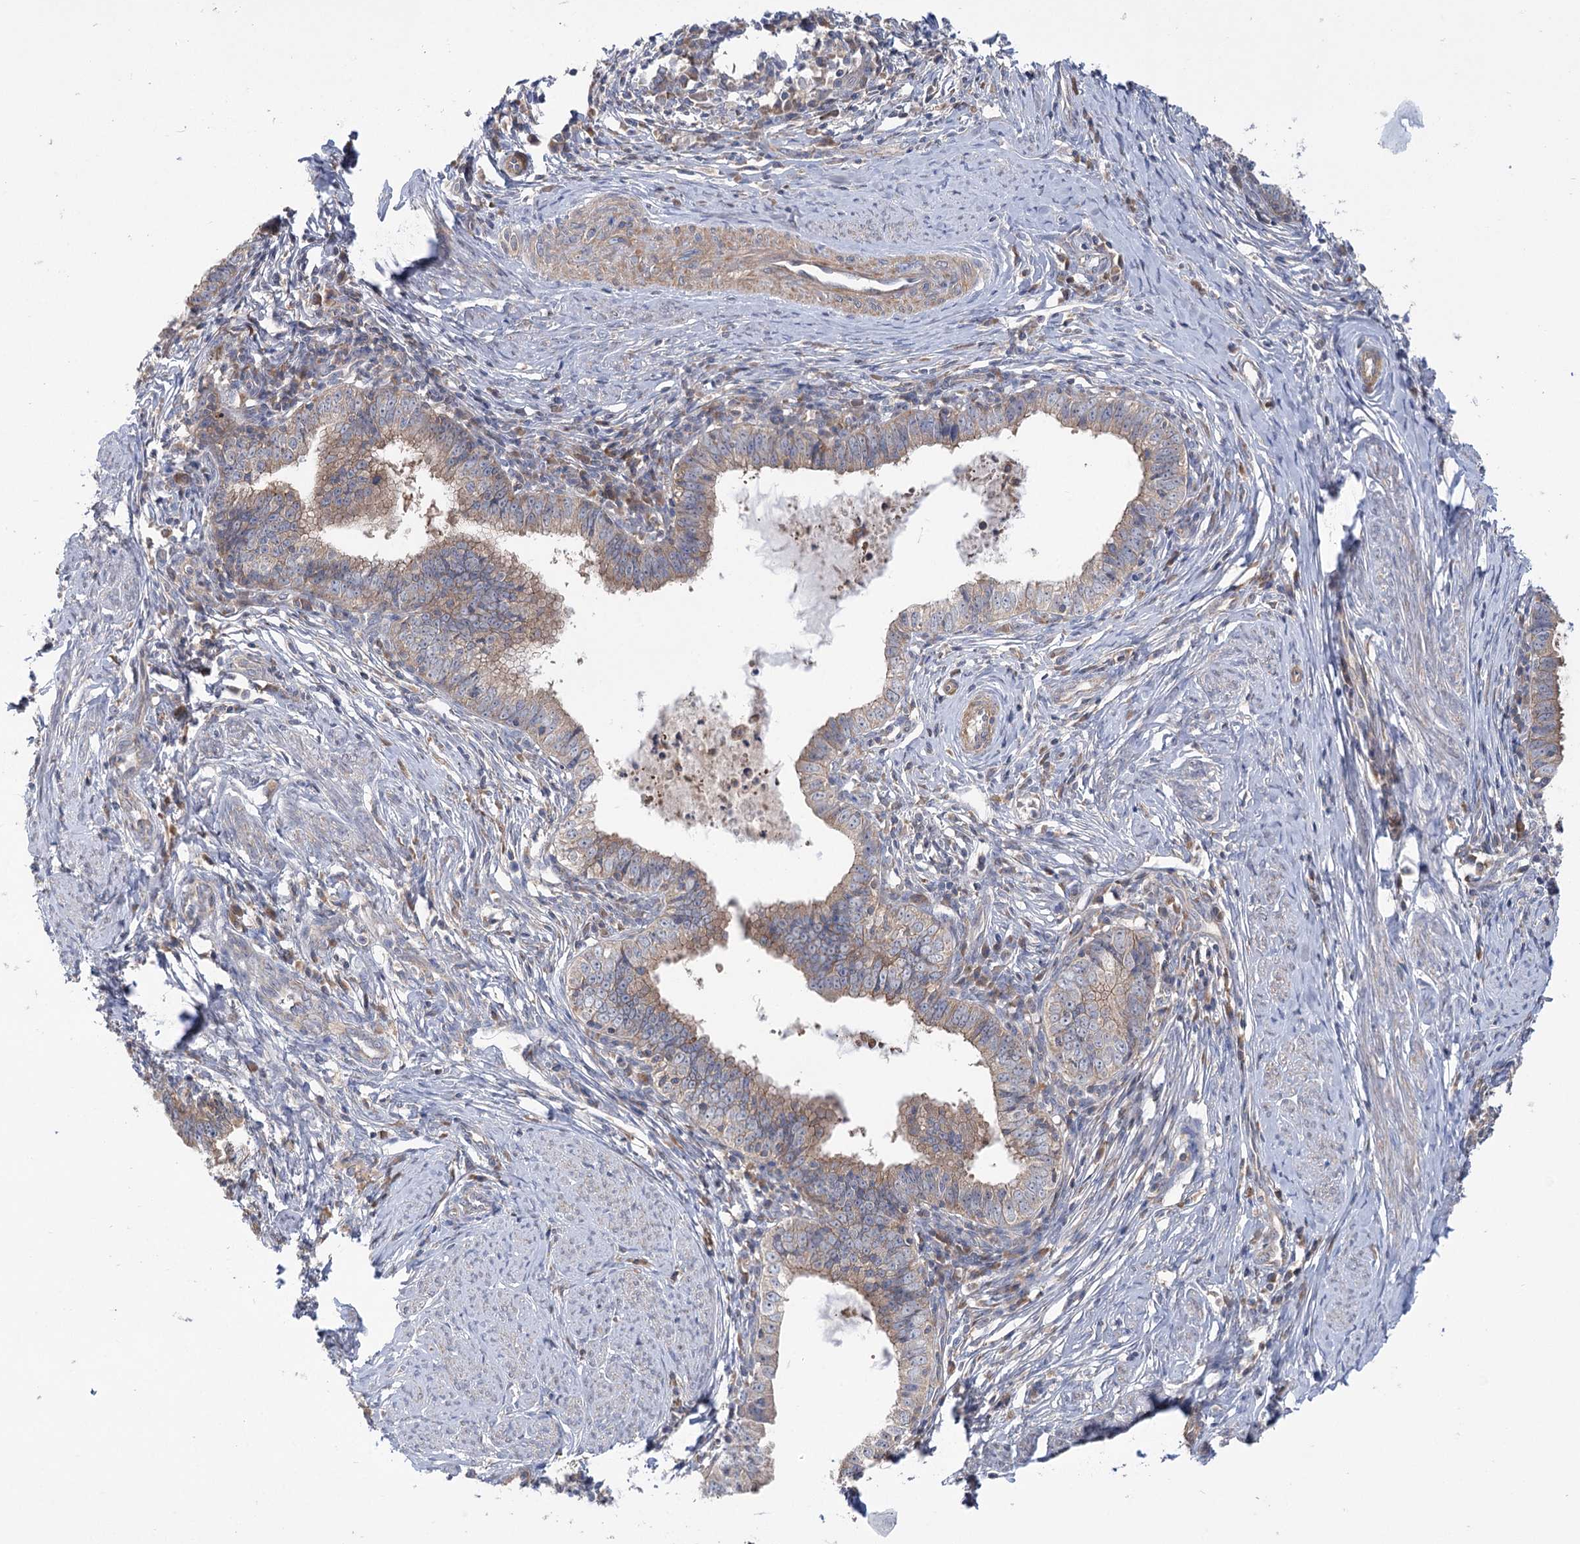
{"staining": {"intensity": "weak", "quantity": ">75%", "location": "cytoplasmic/membranous"}, "tissue": "cervical cancer", "cell_type": "Tumor cells", "image_type": "cancer", "snomed": [{"axis": "morphology", "description": "Adenocarcinoma, NOS"}, {"axis": "topography", "description": "Cervix"}], "caption": "Cervical cancer (adenocarcinoma) was stained to show a protein in brown. There is low levels of weak cytoplasmic/membranous staining in about >75% of tumor cells. The protein of interest is stained brown, and the nuclei are stained in blue (DAB IHC with brightfield microscopy, high magnification).", "gene": "VPS37B", "patient": {"sex": "female", "age": 36}}